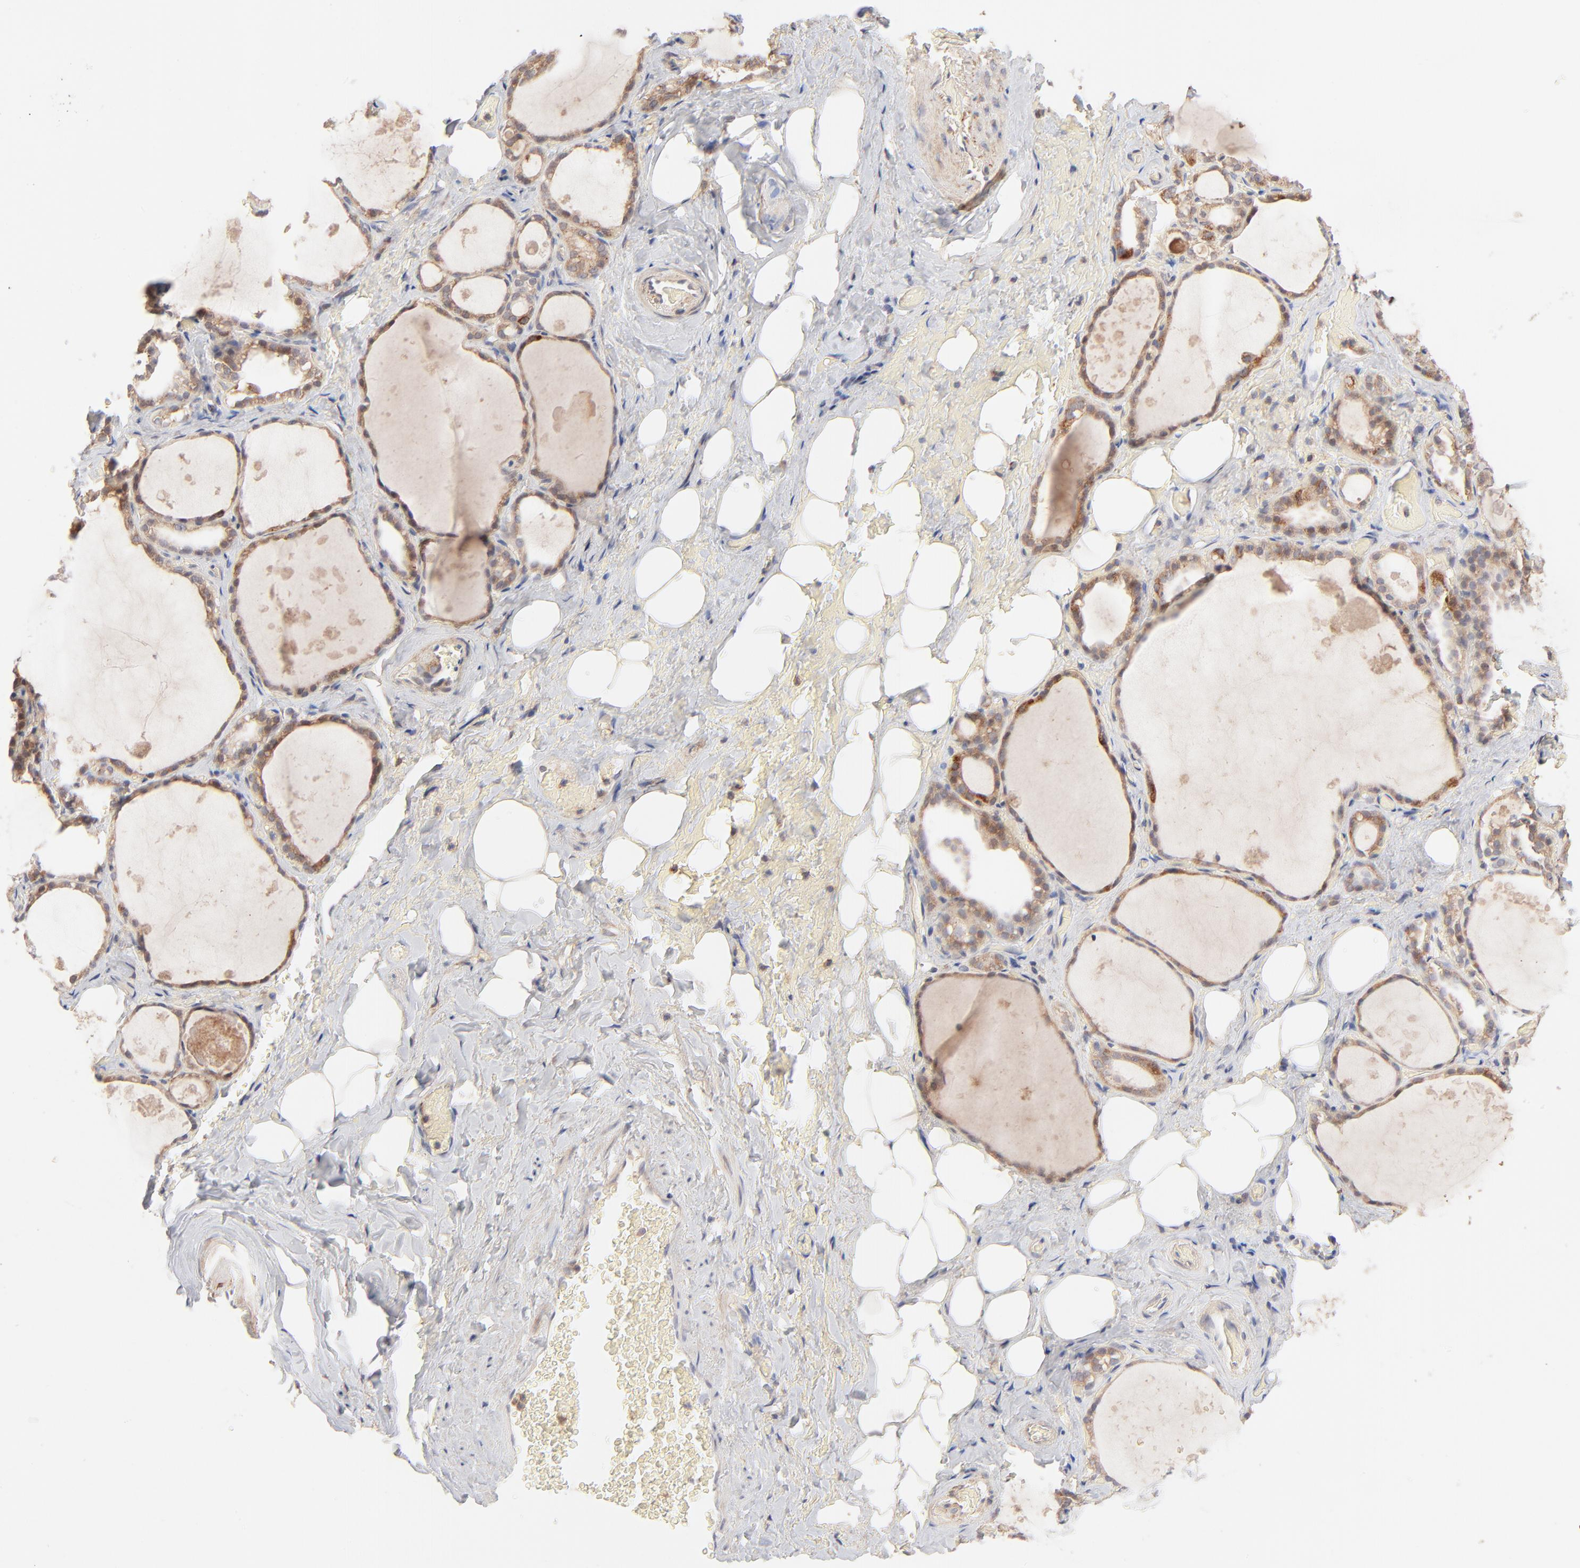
{"staining": {"intensity": "moderate", "quantity": ">75%", "location": "cytoplasmic/membranous"}, "tissue": "thyroid gland", "cell_type": "Glandular cells", "image_type": "normal", "snomed": [{"axis": "morphology", "description": "Normal tissue, NOS"}, {"axis": "topography", "description": "Thyroid gland"}], "caption": "Immunohistochemistry (IHC) histopathology image of benign thyroid gland stained for a protein (brown), which exhibits medium levels of moderate cytoplasmic/membranous positivity in about >75% of glandular cells.", "gene": "CSPG4", "patient": {"sex": "male", "age": 61}}